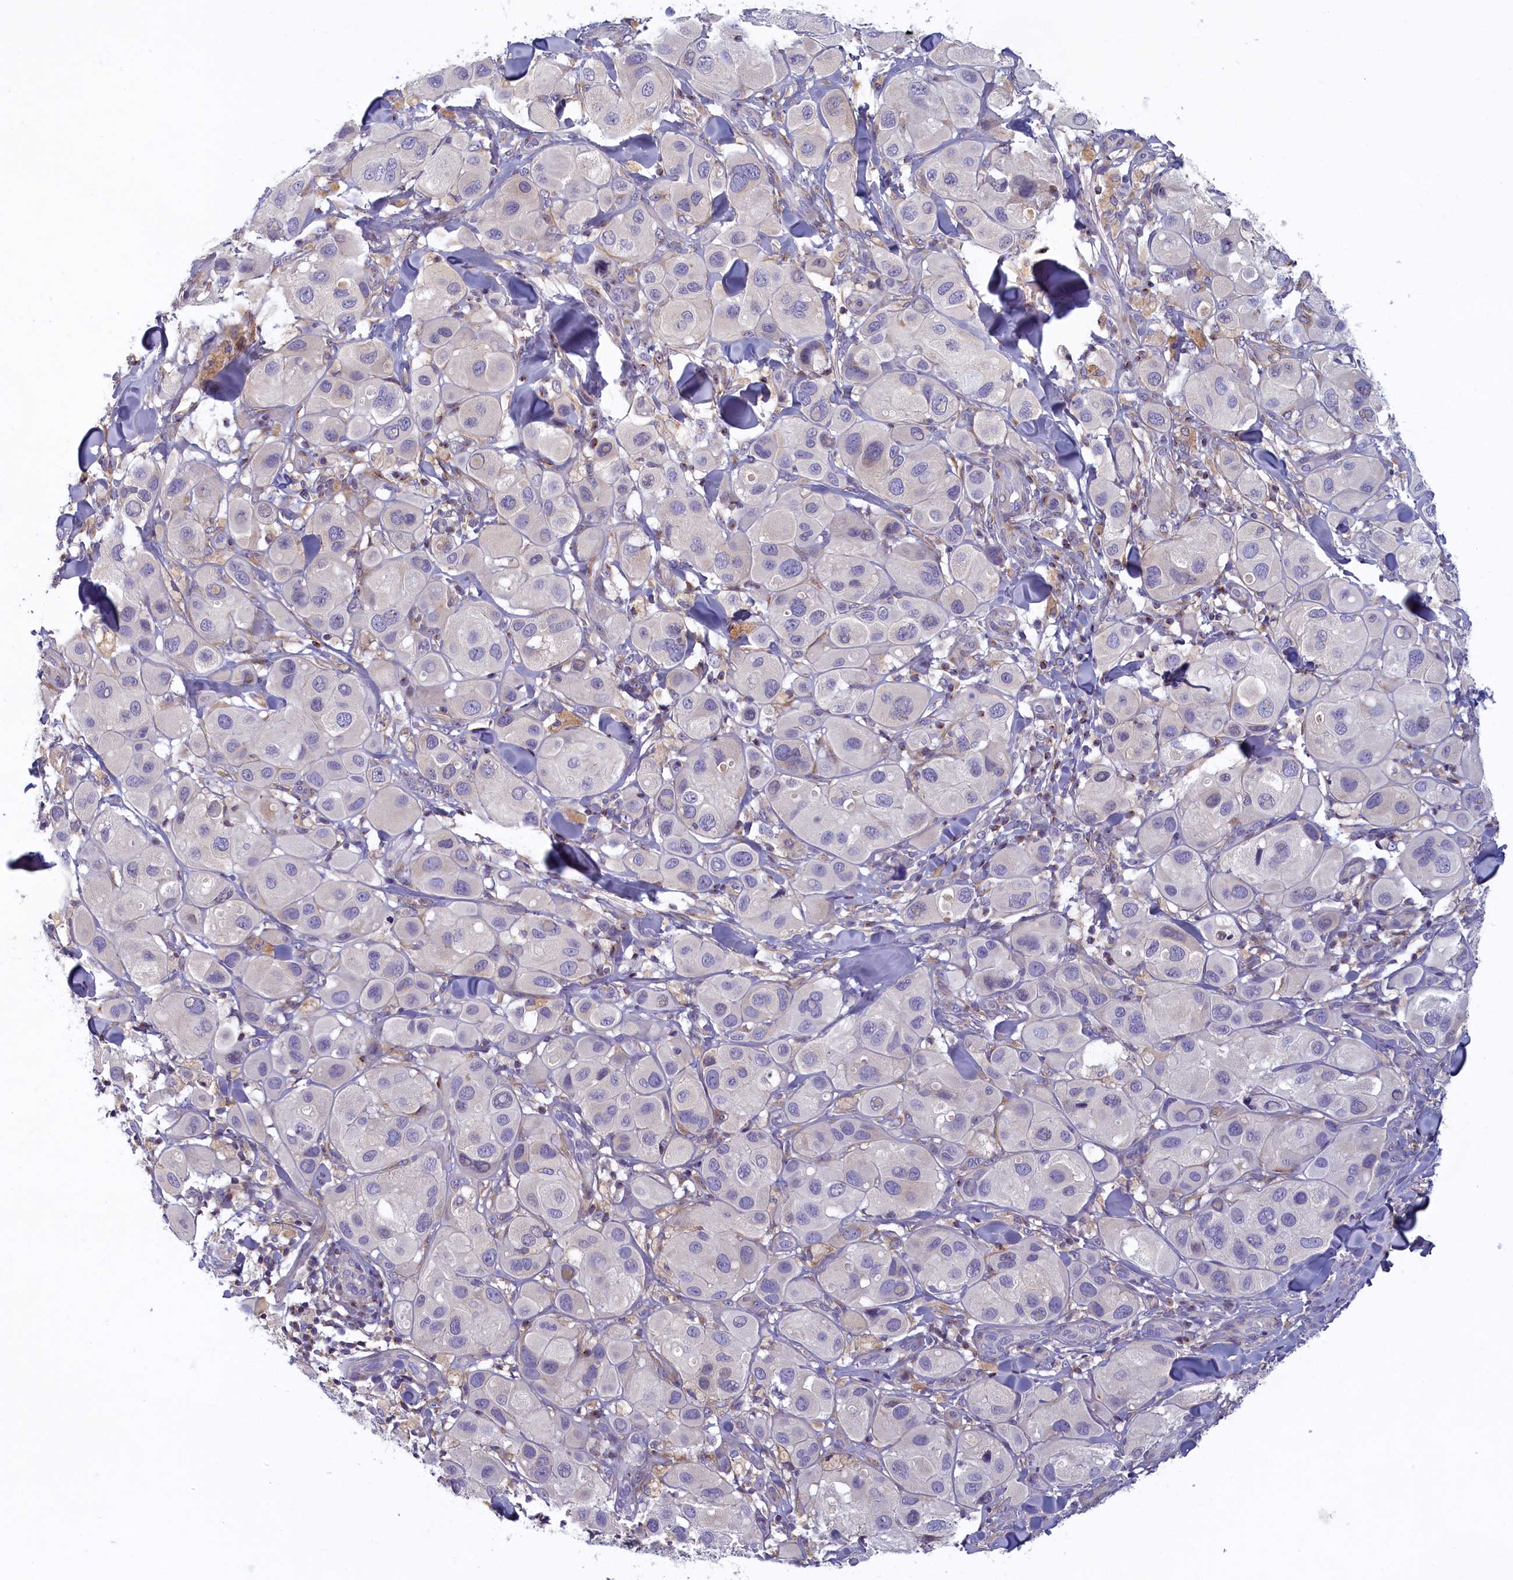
{"staining": {"intensity": "negative", "quantity": "none", "location": "none"}, "tissue": "melanoma", "cell_type": "Tumor cells", "image_type": "cancer", "snomed": [{"axis": "morphology", "description": "Malignant melanoma, Metastatic site"}, {"axis": "topography", "description": "Skin"}], "caption": "The immunohistochemistry micrograph has no significant expression in tumor cells of malignant melanoma (metastatic site) tissue. The staining was performed using DAB (3,3'-diaminobenzidine) to visualize the protein expression in brown, while the nuclei were stained in blue with hematoxylin (Magnification: 20x).", "gene": "NOL10", "patient": {"sex": "male", "age": 41}}